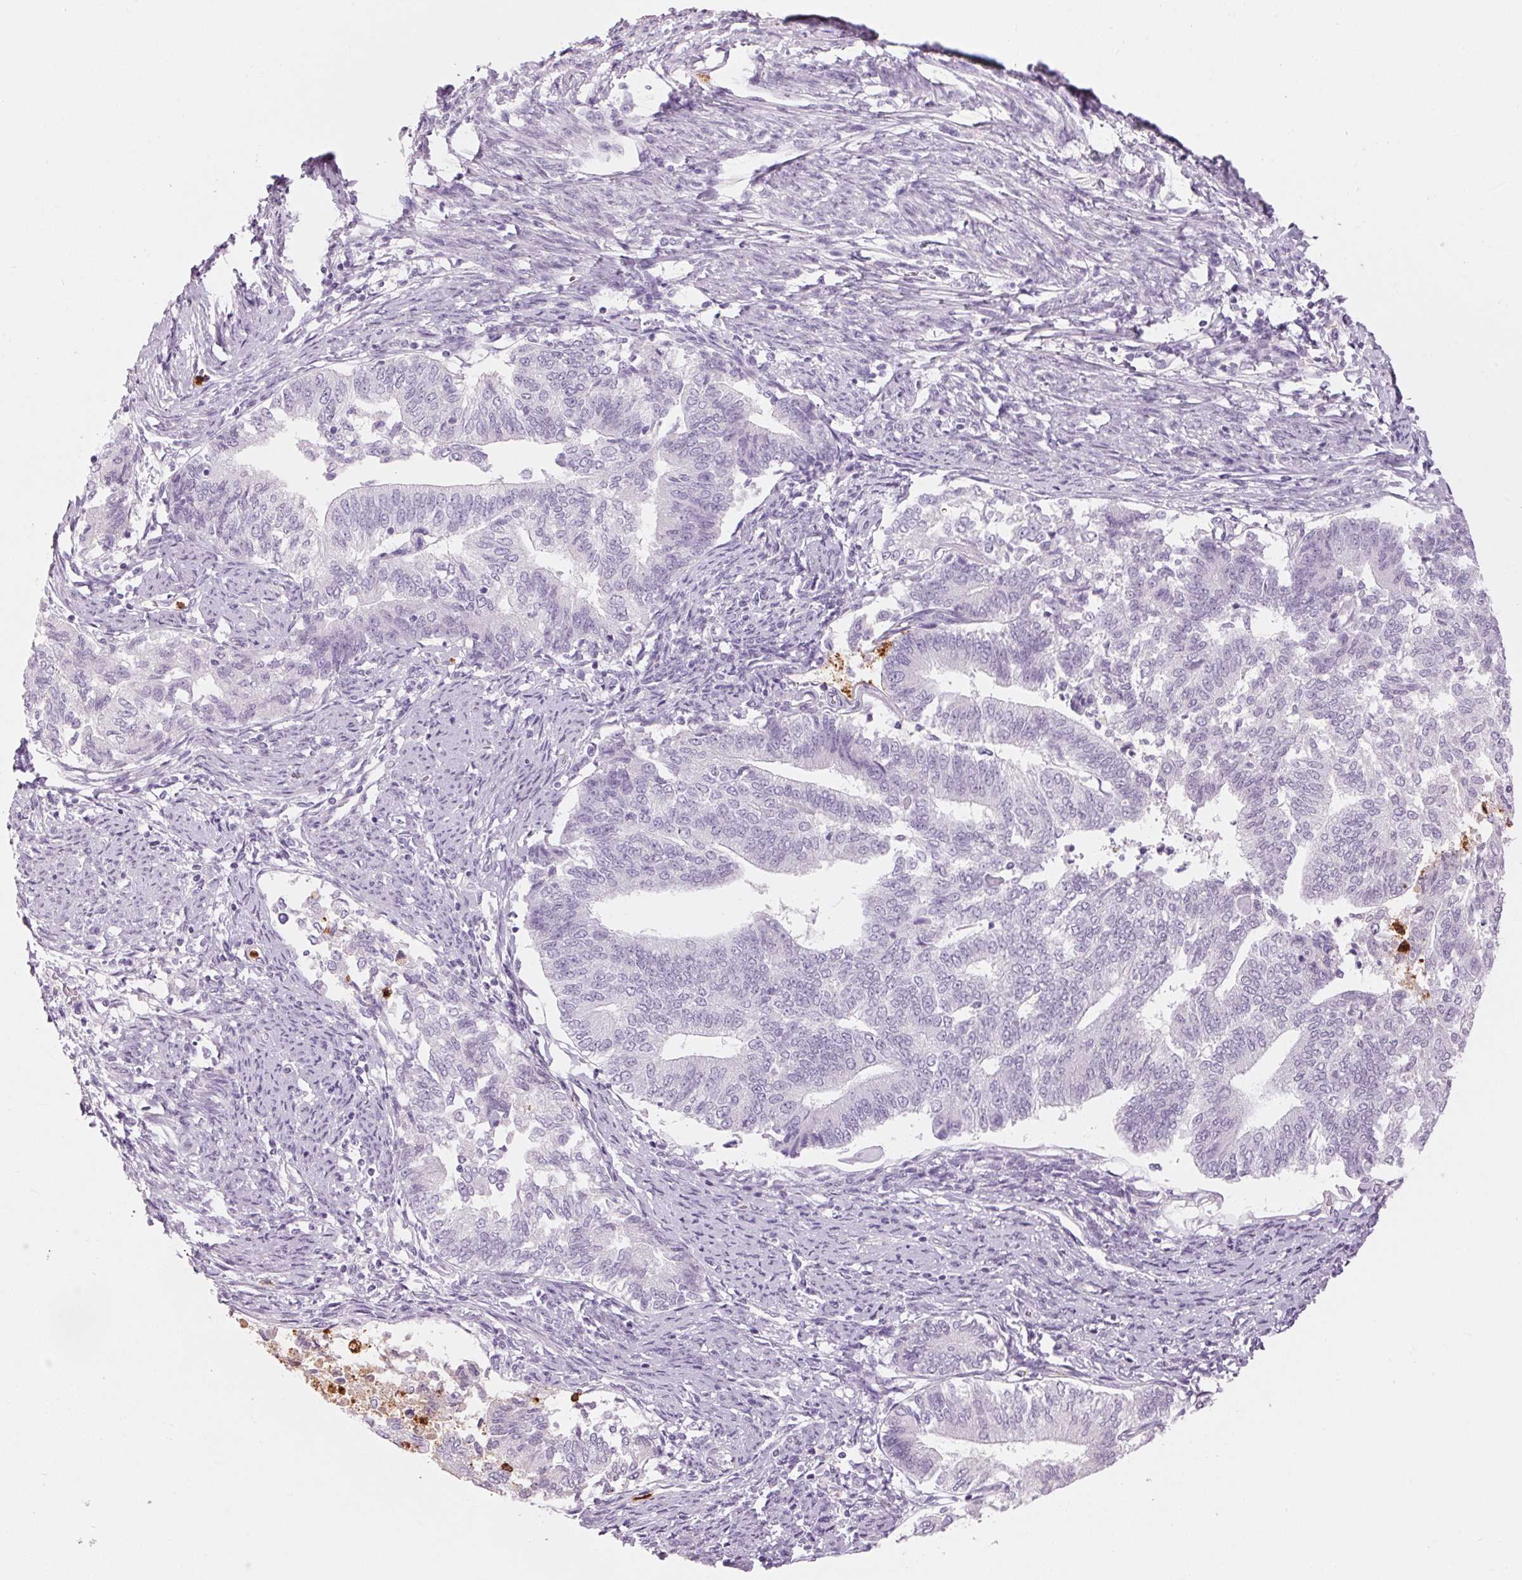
{"staining": {"intensity": "negative", "quantity": "none", "location": "none"}, "tissue": "endometrial cancer", "cell_type": "Tumor cells", "image_type": "cancer", "snomed": [{"axis": "morphology", "description": "Adenocarcinoma, NOS"}, {"axis": "topography", "description": "Endometrium"}], "caption": "Immunohistochemical staining of human adenocarcinoma (endometrial) reveals no significant staining in tumor cells. (IHC, brightfield microscopy, high magnification).", "gene": "KLK7", "patient": {"sex": "female", "age": 65}}